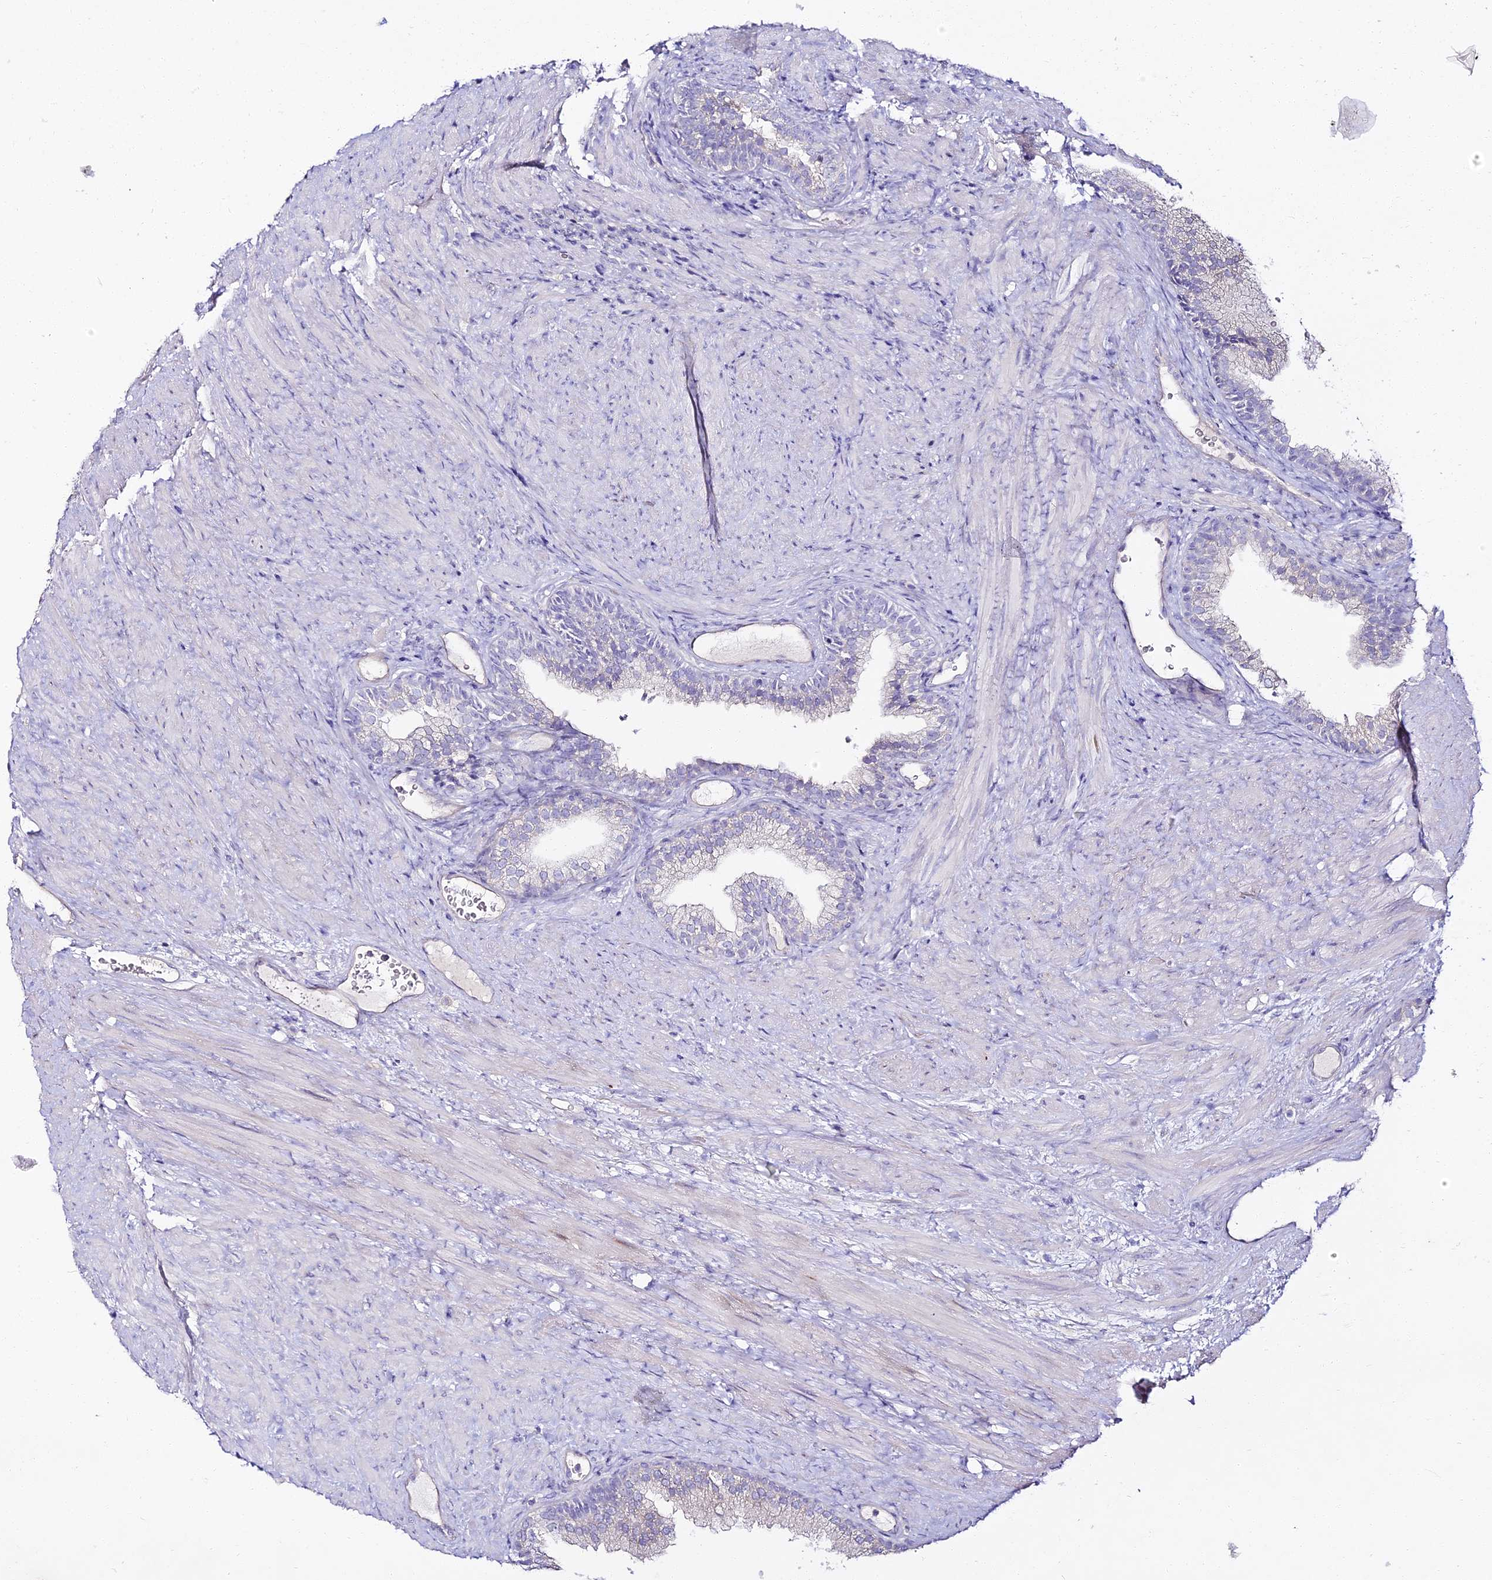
{"staining": {"intensity": "negative", "quantity": "none", "location": "none"}, "tissue": "prostate", "cell_type": "Glandular cells", "image_type": "normal", "snomed": [{"axis": "morphology", "description": "Normal tissue, NOS"}, {"axis": "topography", "description": "Prostate"}], "caption": "Immunohistochemistry of normal prostate shows no staining in glandular cells.", "gene": "ALPG", "patient": {"sex": "male", "age": 76}}